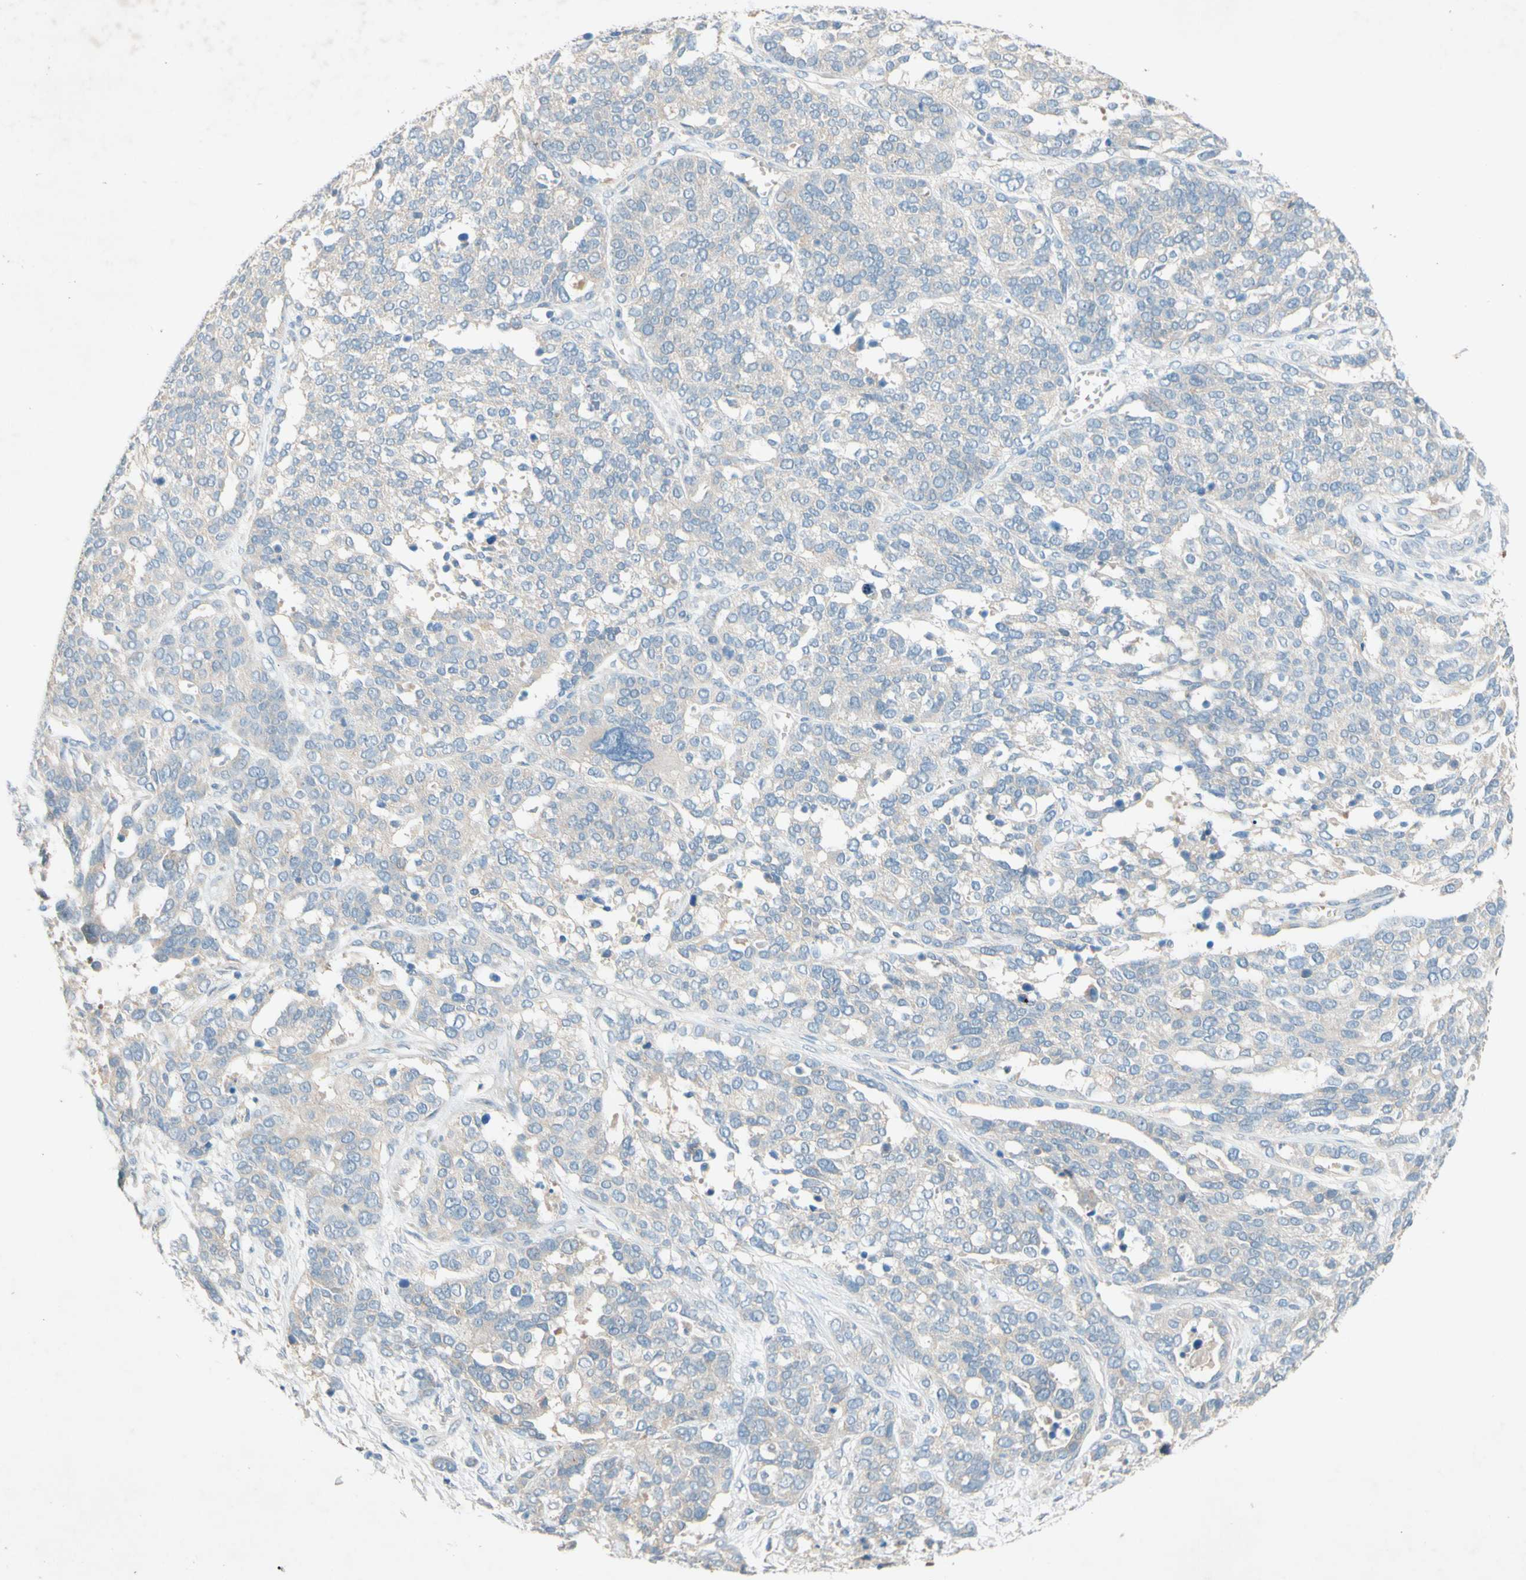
{"staining": {"intensity": "weak", "quantity": "<25%", "location": "cytoplasmic/membranous"}, "tissue": "ovarian cancer", "cell_type": "Tumor cells", "image_type": "cancer", "snomed": [{"axis": "morphology", "description": "Cystadenocarcinoma, serous, NOS"}, {"axis": "topography", "description": "Ovary"}], "caption": "The histopathology image exhibits no significant staining in tumor cells of ovarian serous cystadenocarcinoma.", "gene": "IL2", "patient": {"sex": "female", "age": 44}}